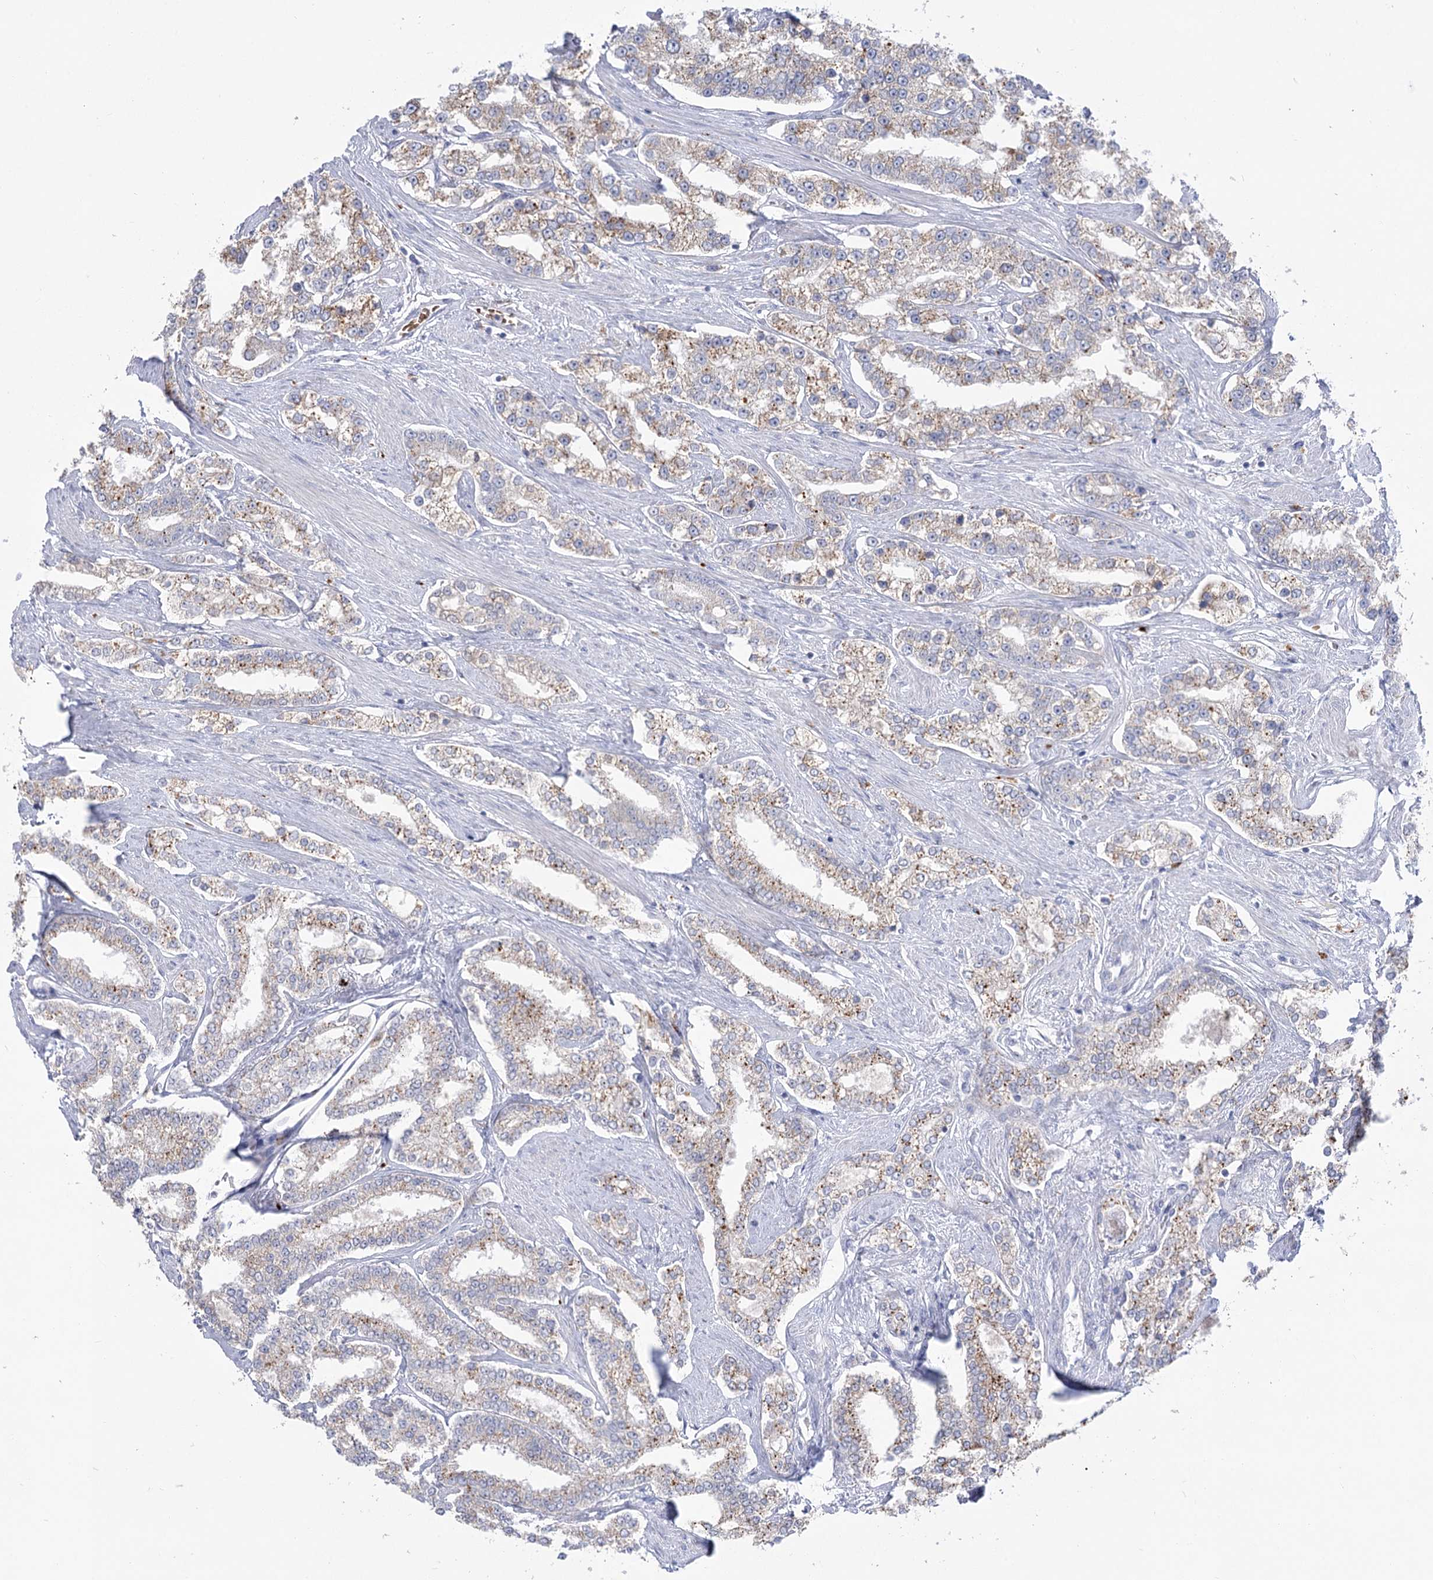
{"staining": {"intensity": "weak", "quantity": "25%-75%", "location": "cytoplasmic/membranous"}, "tissue": "prostate cancer", "cell_type": "Tumor cells", "image_type": "cancer", "snomed": [{"axis": "morphology", "description": "Normal tissue, NOS"}, {"axis": "morphology", "description": "Adenocarcinoma, High grade"}, {"axis": "topography", "description": "Prostate"}], "caption": "Prostate cancer (high-grade adenocarcinoma) was stained to show a protein in brown. There is low levels of weak cytoplasmic/membranous staining in approximately 25%-75% of tumor cells. (brown staining indicates protein expression, while blue staining denotes nuclei).", "gene": "SIAE", "patient": {"sex": "male", "age": 83}}